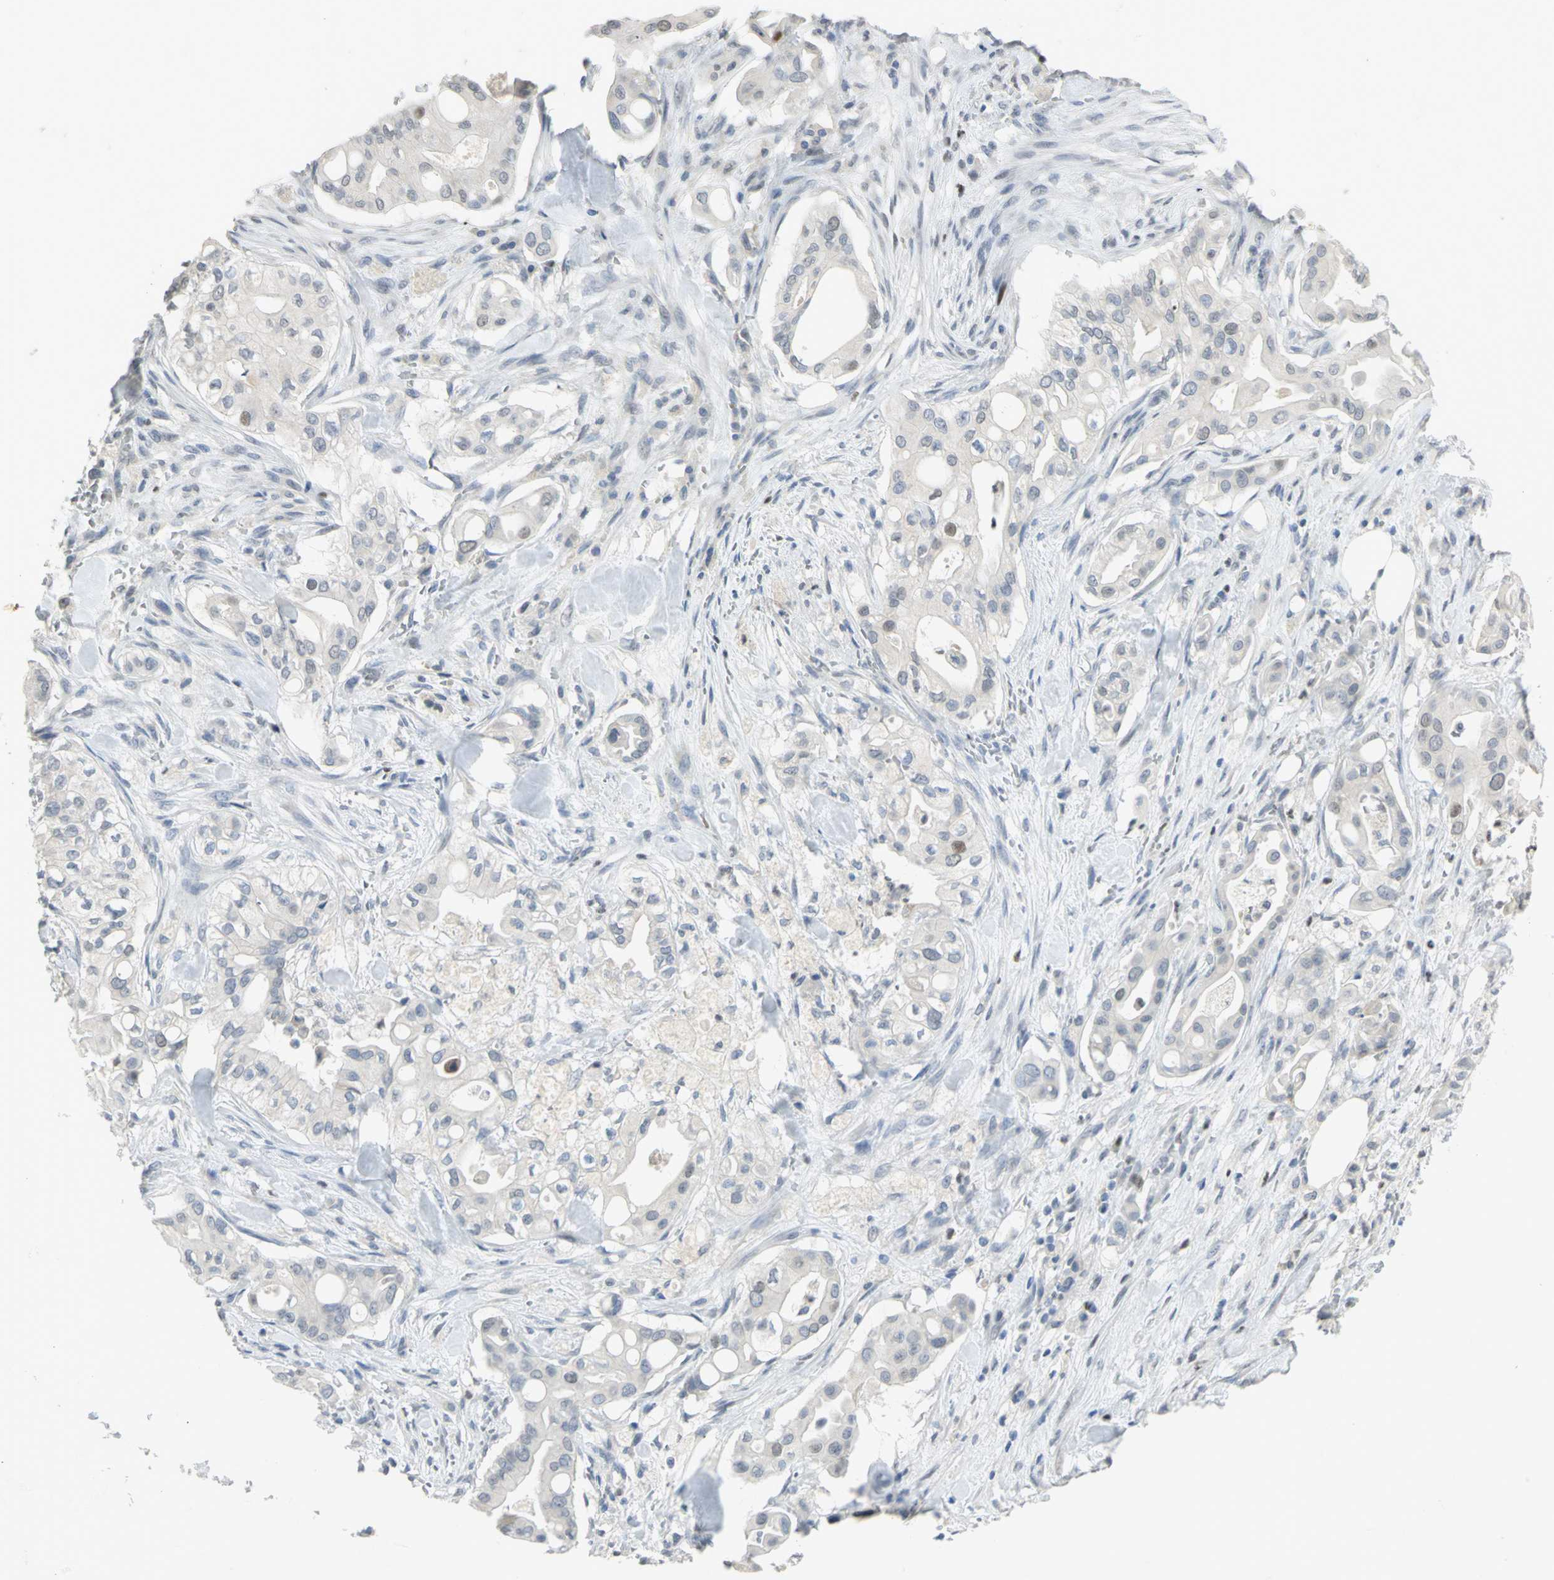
{"staining": {"intensity": "negative", "quantity": "none", "location": "none"}, "tissue": "liver cancer", "cell_type": "Tumor cells", "image_type": "cancer", "snomed": [{"axis": "morphology", "description": "Cholangiocarcinoma"}, {"axis": "topography", "description": "Liver"}], "caption": "Immunohistochemical staining of human liver cancer demonstrates no significant staining in tumor cells. (DAB (3,3'-diaminobenzidine) immunohistochemistry (IHC) visualized using brightfield microscopy, high magnification).", "gene": "BCL6", "patient": {"sex": "female", "age": 68}}